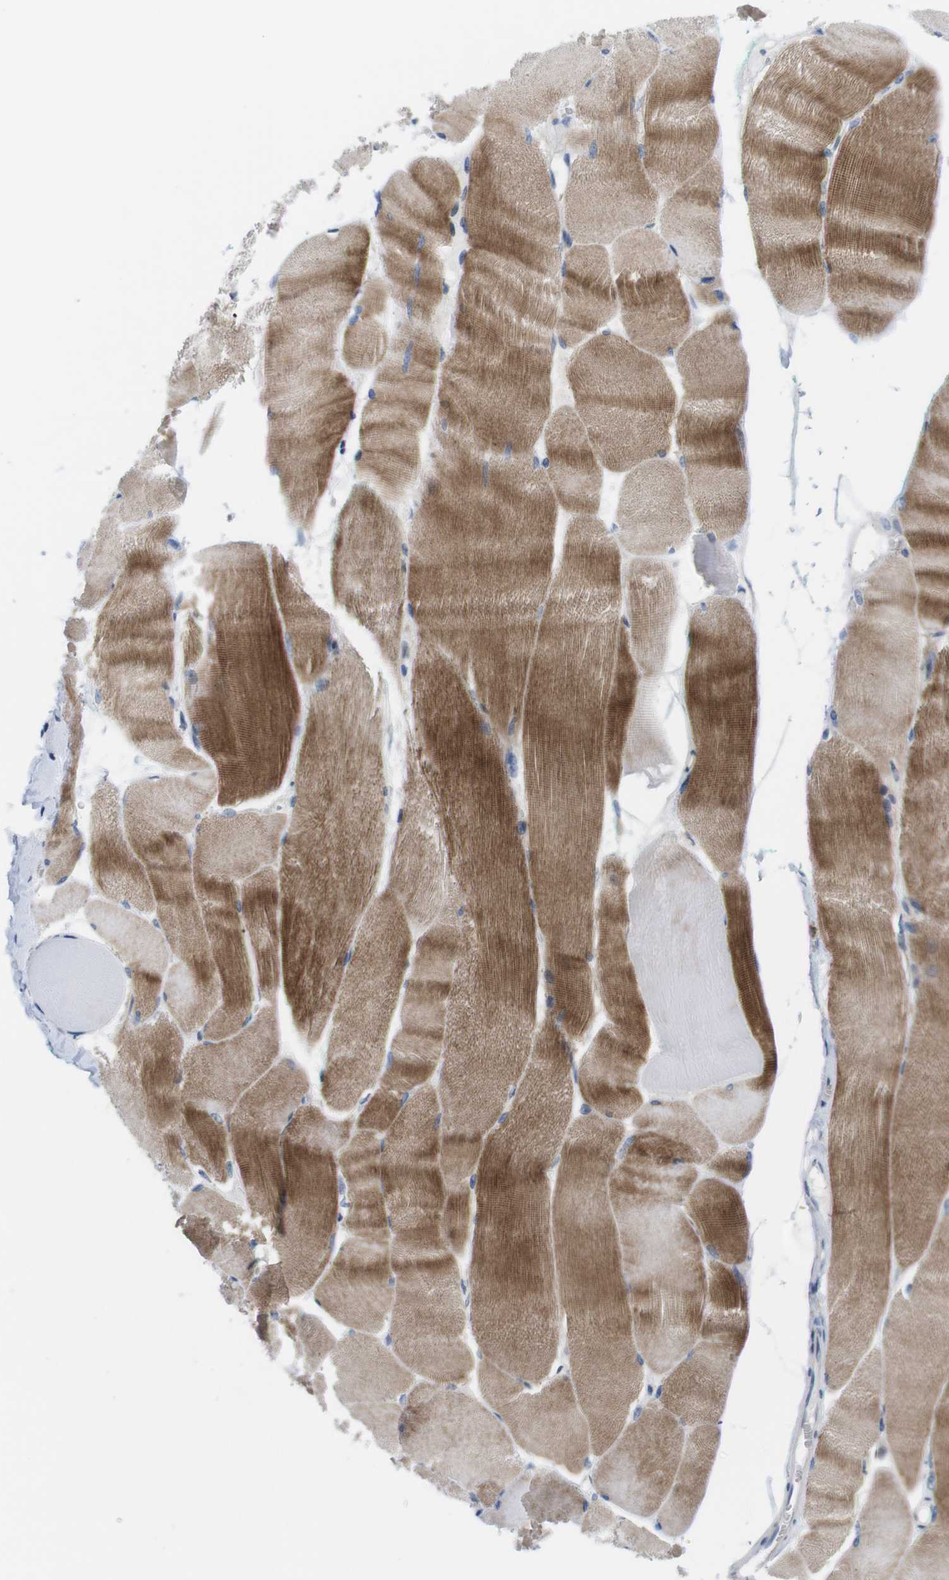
{"staining": {"intensity": "moderate", "quantity": ">75%", "location": "cytoplasmic/membranous"}, "tissue": "skeletal muscle", "cell_type": "Myocytes", "image_type": "normal", "snomed": [{"axis": "morphology", "description": "Normal tissue, NOS"}, {"axis": "morphology", "description": "Squamous cell carcinoma, NOS"}, {"axis": "topography", "description": "Skeletal muscle"}], "caption": "Immunohistochemical staining of benign skeletal muscle displays moderate cytoplasmic/membranous protein positivity in about >75% of myocytes.", "gene": "CD300C", "patient": {"sex": "male", "age": 51}}